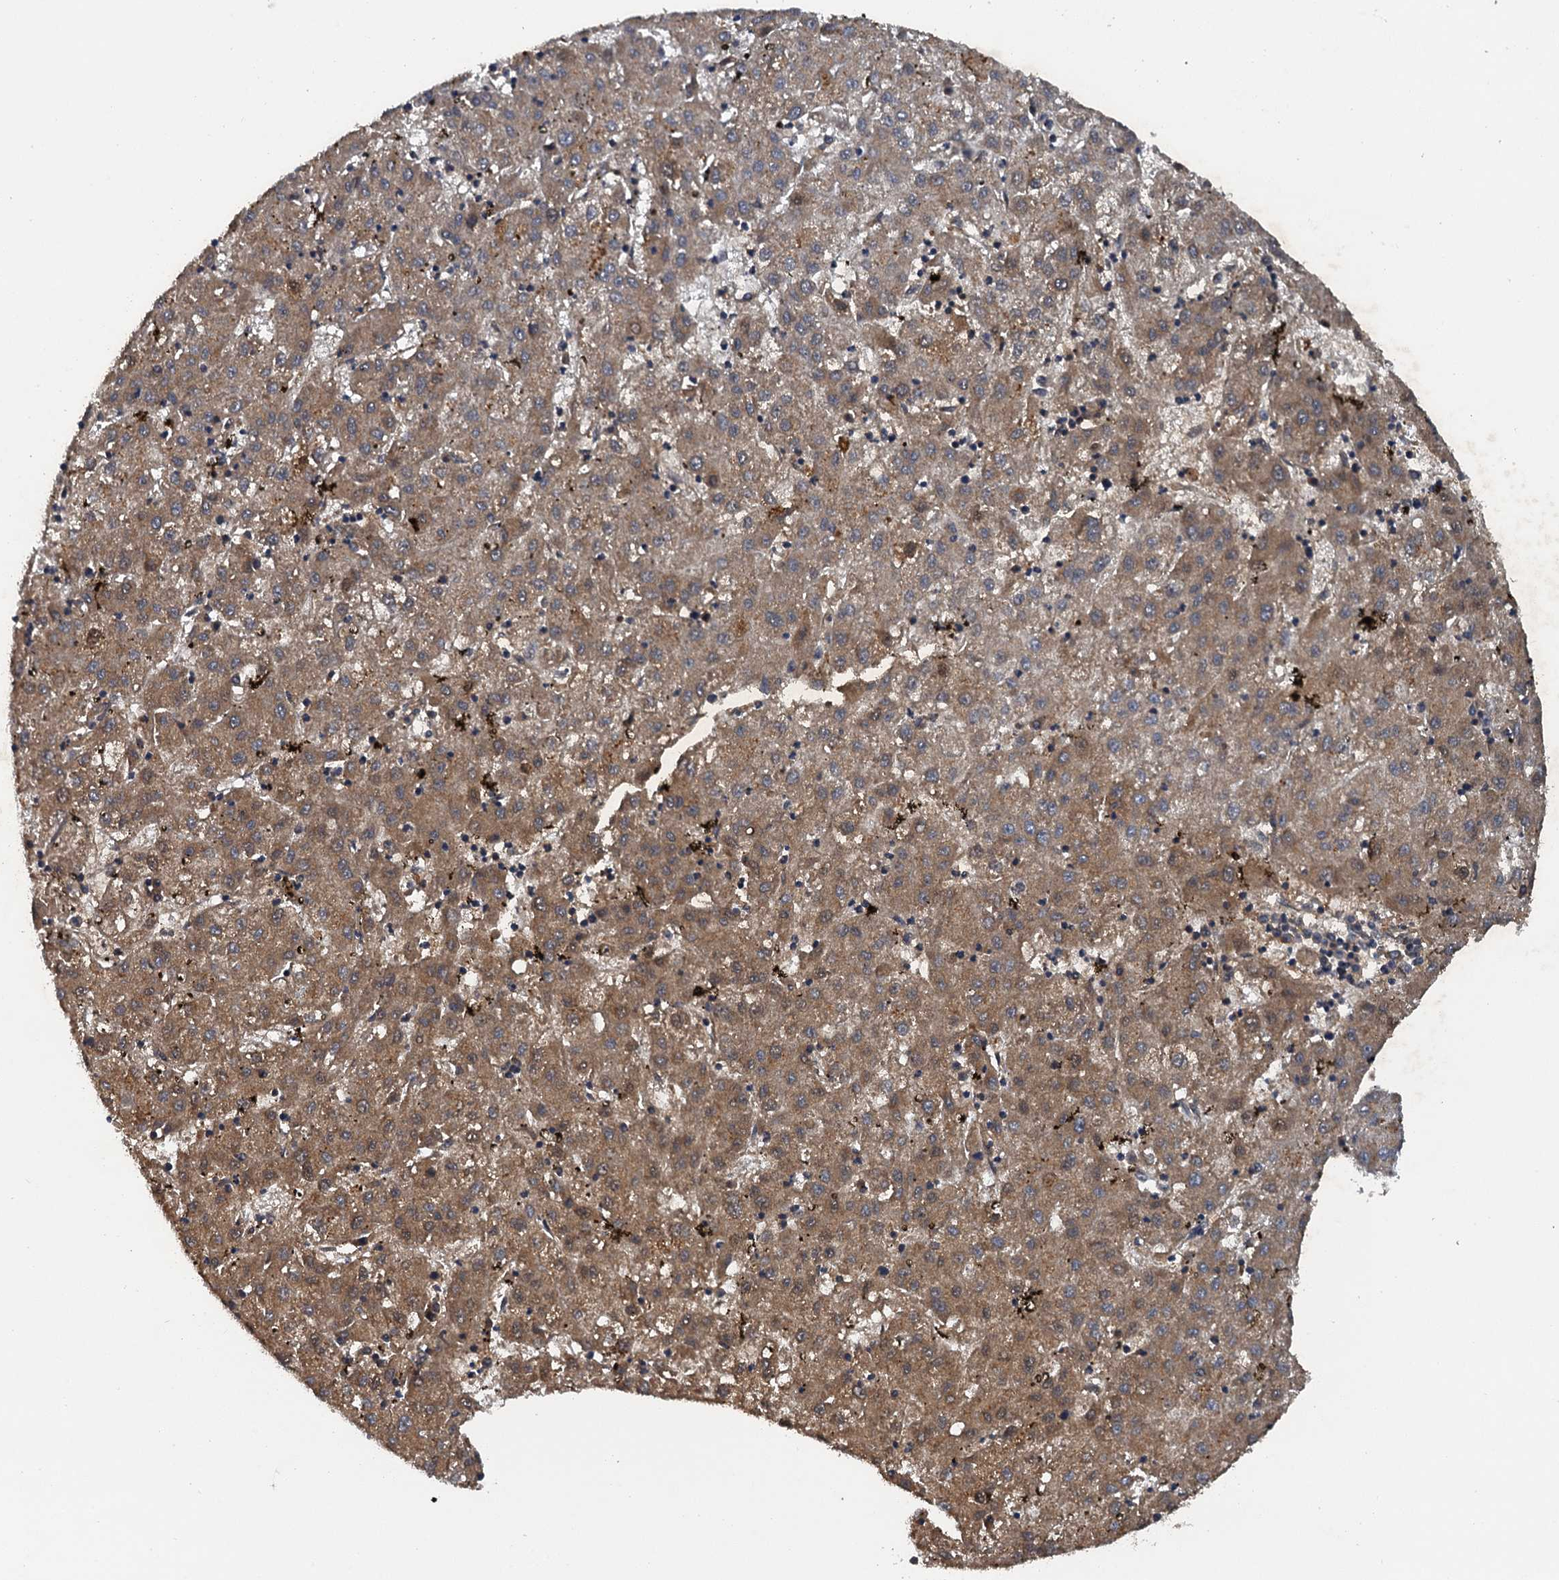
{"staining": {"intensity": "moderate", "quantity": ">75%", "location": "cytoplasmic/membranous"}, "tissue": "liver cancer", "cell_type": "Tumor cells", "image_type": "cancer", "snomed": [{"axis": "morphology", "description": "Carcinoma, Hepatocellular, NOS"}, {"axis": "topography", "description": "Liver"}], "caption": "Immunohistochemical staining of liver hepatocellular carcinoma displays moderate cytoplasmic/membranous protein expression in about >75% of tumor cells.", "gene": "HAPLN3", "patient": {"sex": "male", "age": 72}}